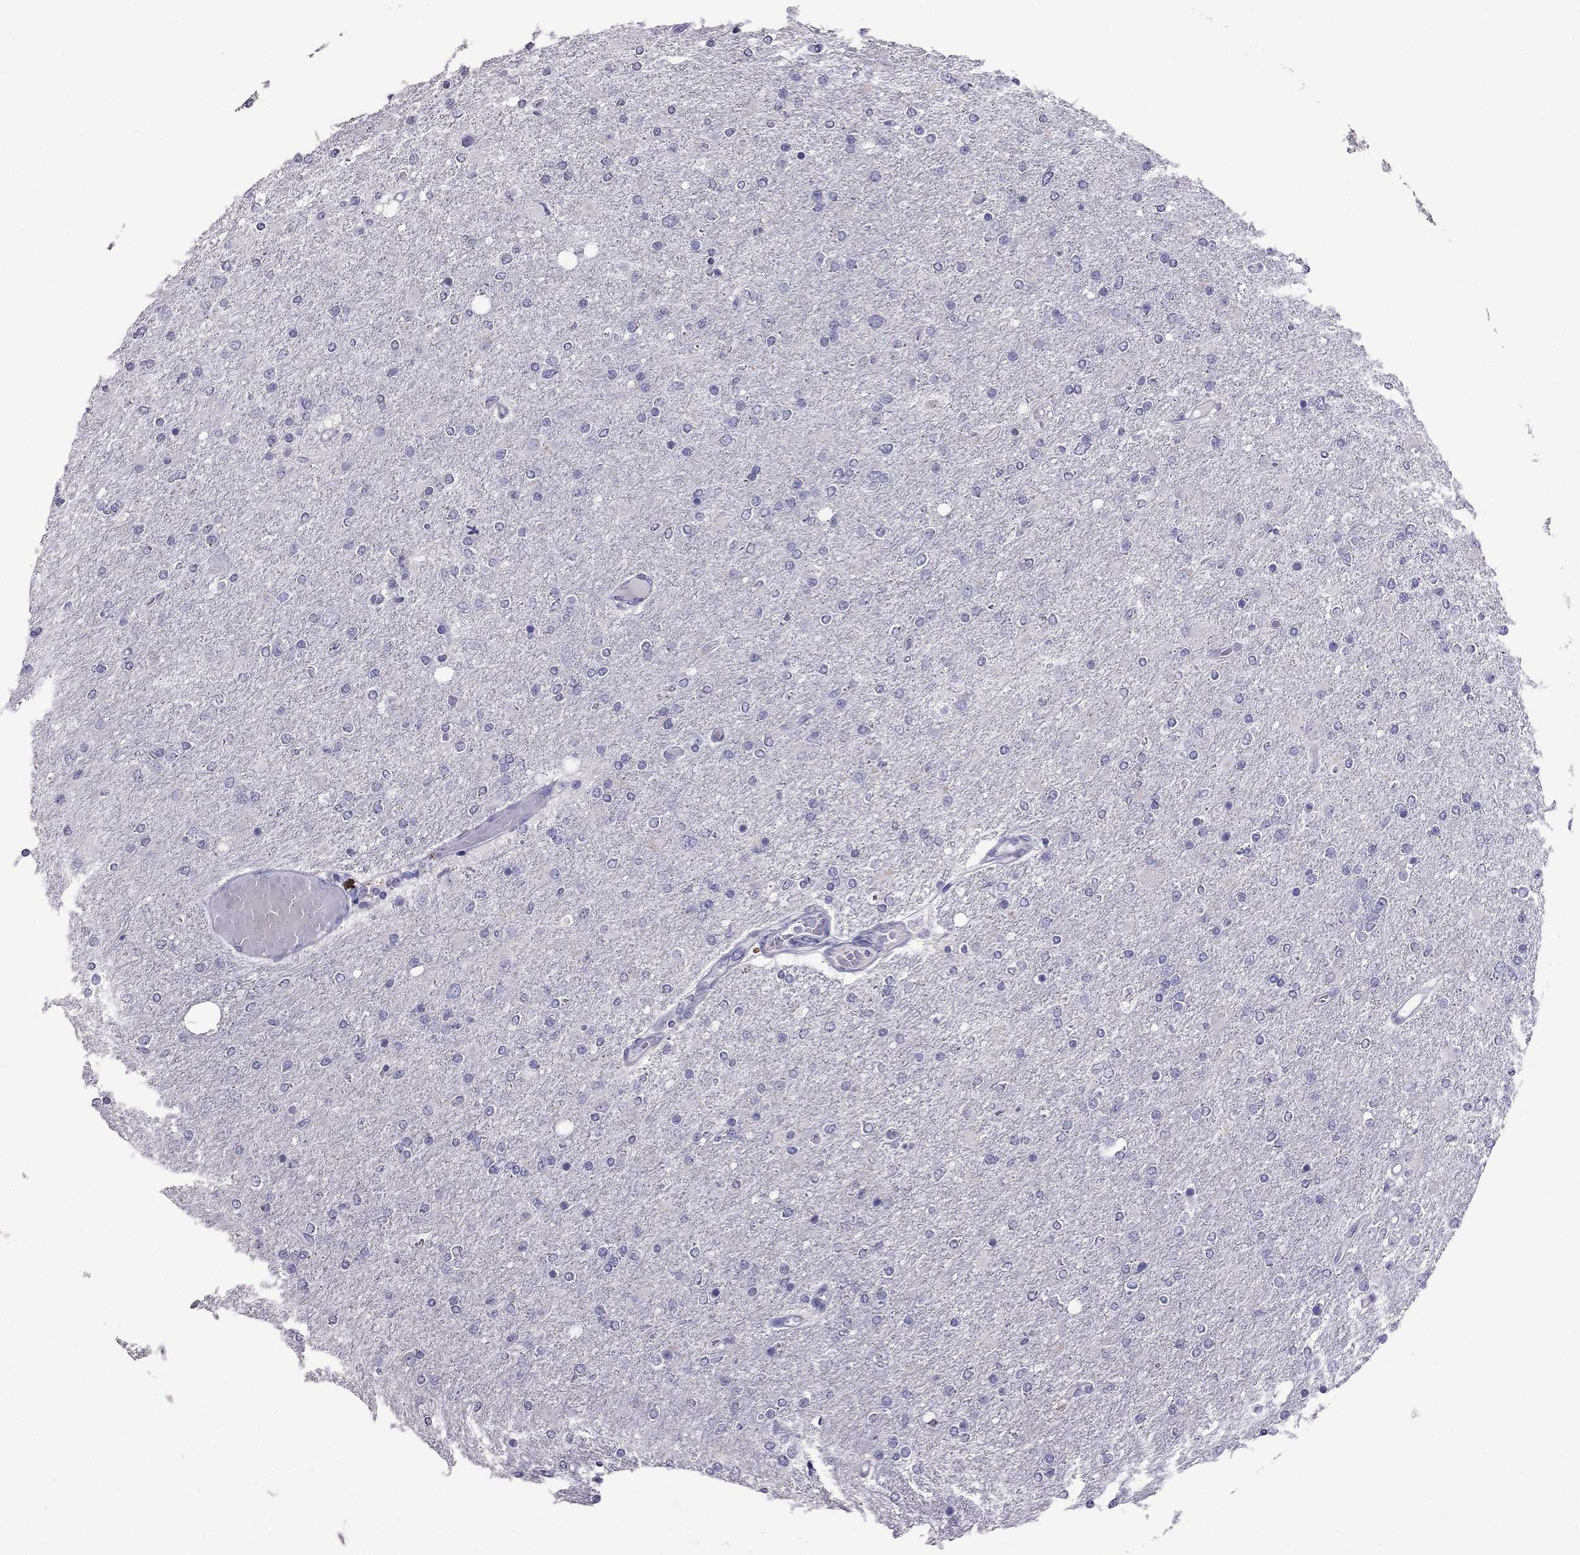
{"staining": {"intensity": "negative", "quantity": "none", "location": "none"}, "tissue": "glioma", "cell_type": "Tumor cells", "image_type": "cancer", "snomed": [{"axis": "morphology", "description": "Glioma, malignant, High grade"}, {"axis": "topography", "description": "Cerebral cortex"}], "caption": "This histopathology image is of glioma stained with IHC to label a protein in brown with the nuclei are counter-stained blue. There is no staining in tumor cells. The staining is performed using DAB (3,3'-diaminobenzidine) brown chromogen with nuclei counter-stained in using hematoxylin.", "gene": "OXCT2", "patient": {"sex": "male", "age": 70}}